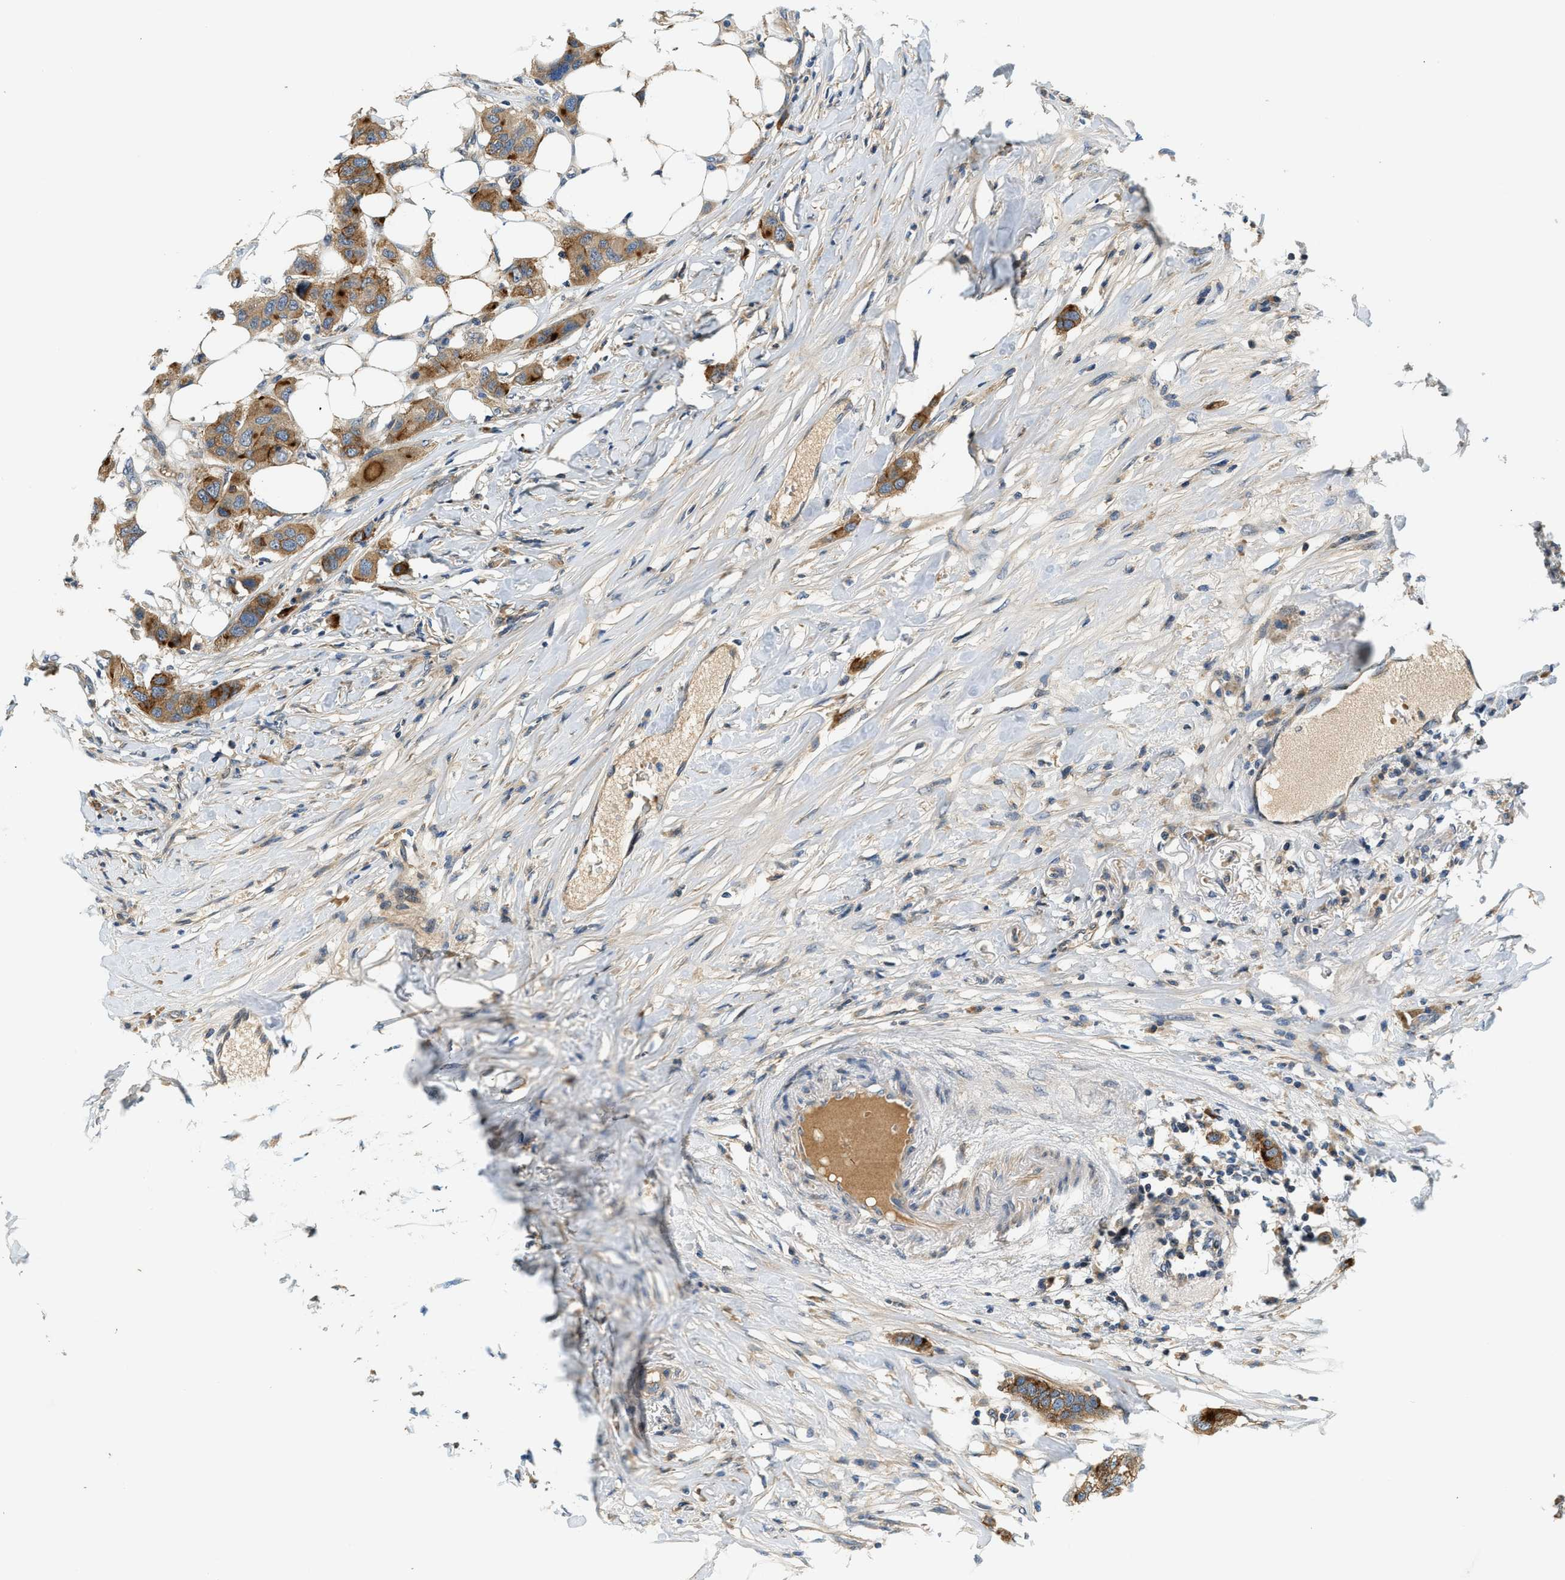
{"staining": {"intensity": "moderate", "quantity": ">75%", "location": "cytoplasmic/membranous"}, "tissue": "breast cancer", "cell_type": "Tumor cells", "image_type": "cancer", "snomed": [{"axis": "morphology", "description": "Duct carcinoma"}, {"axis": "topography", "description": "Breast"}], "caption": "Immunohistochemistry (IHC) histopathology image of neoplastic tissue: human infiltrating ductal carcinoma (breast) stained using immunohistochemistry (IHC) displays medium levels of moderate protein expression localized specifically in the cytoplasmic/membranous of tumor cells, appearing as a cytoplasmic/membranous brown color.", "gene": "KCNK1", "patient": {"sex": "female", "age": 50}}